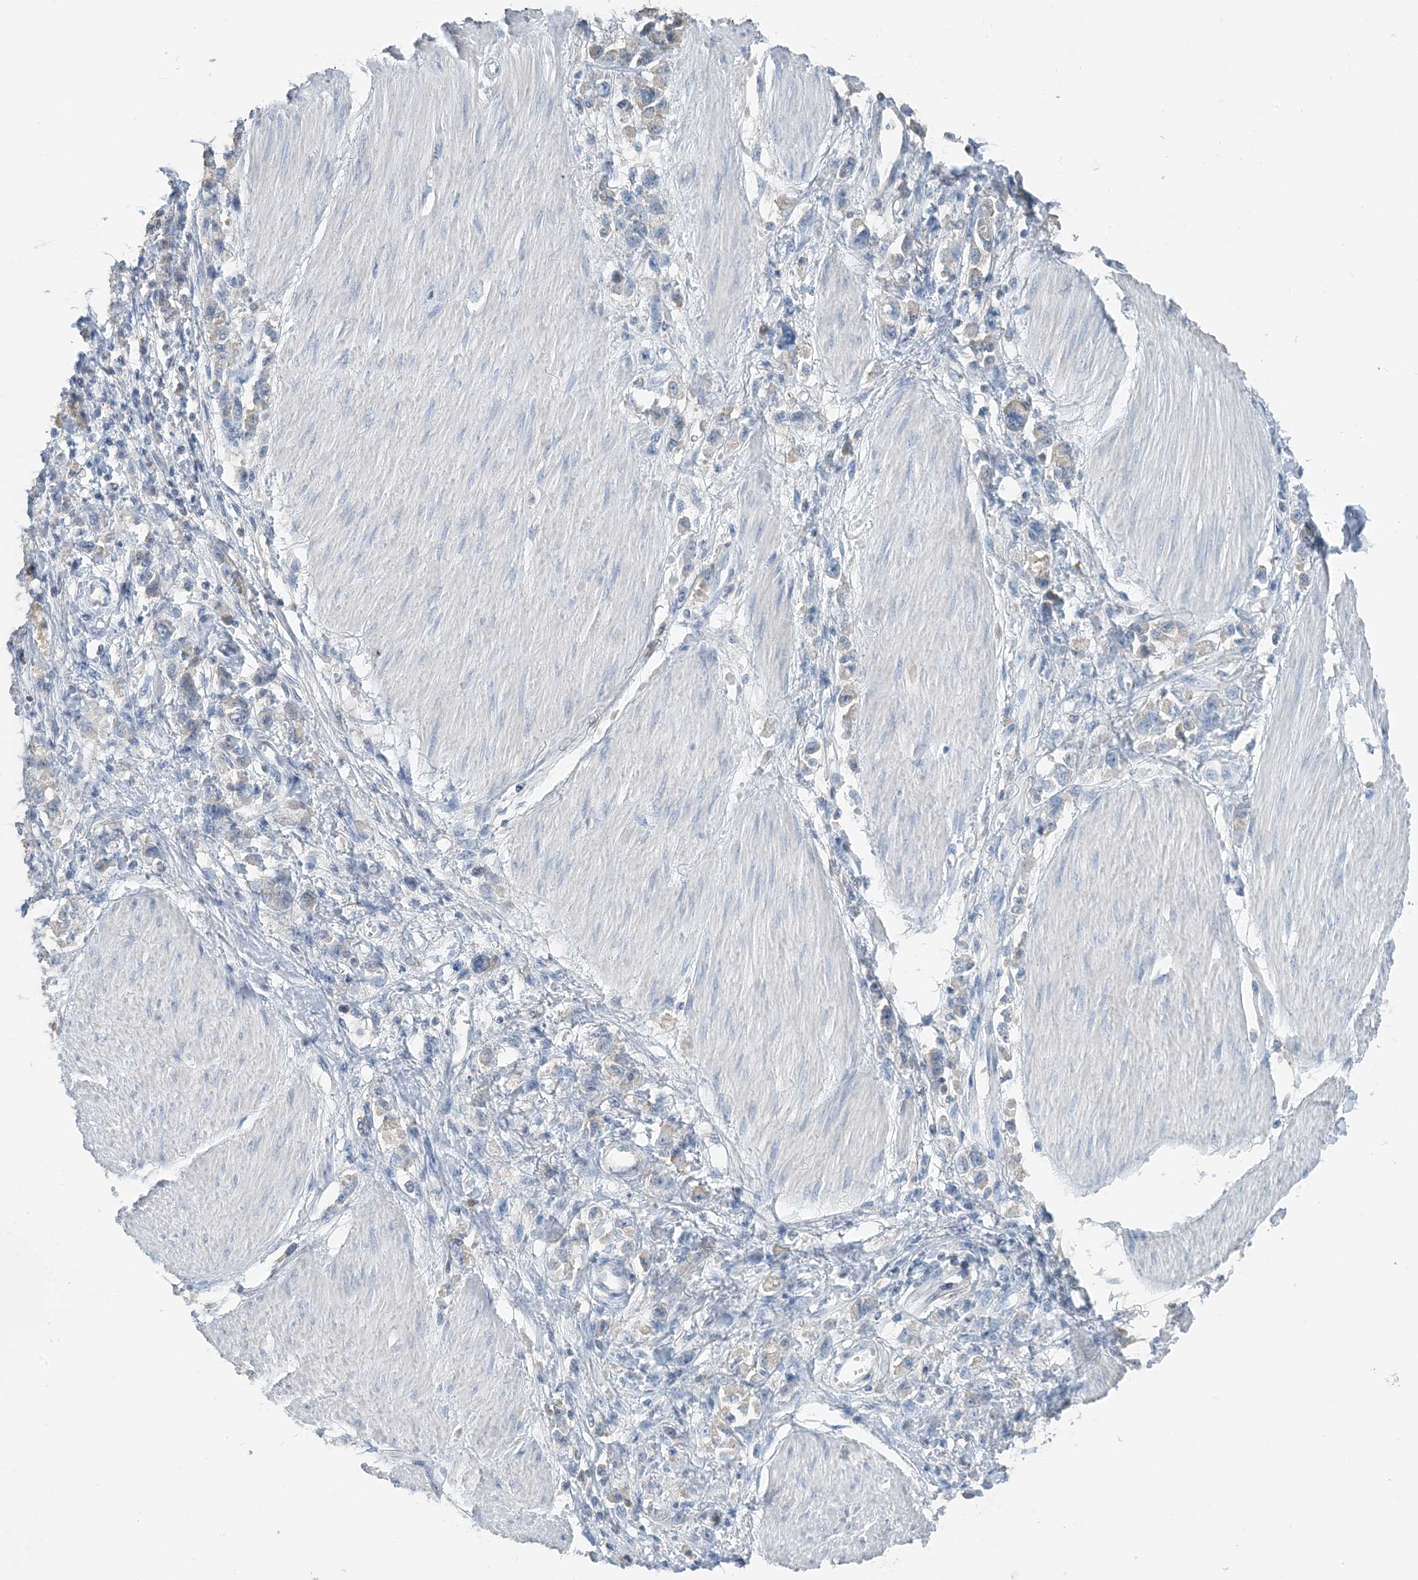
{"staining": {"intensity": "negative", "quantity": "none", "location": "none"}, "tissue": "stomach cancer", "cell_type": "Tumor cells", "image_type": "cancer", "snomed": [{"axis": "morphology", "description": "Adenocarcinoma, NOS"}, {"axis": "topography", "description": "Stomach"}], "caption": "High power microscopy histopathology image of an immunohistochemistry image of adenocarcinoma (stomach), revealing no significant expression in tumor cells.", "gene": "CTRL", "patient": {"sex": "female", "age": 76}}